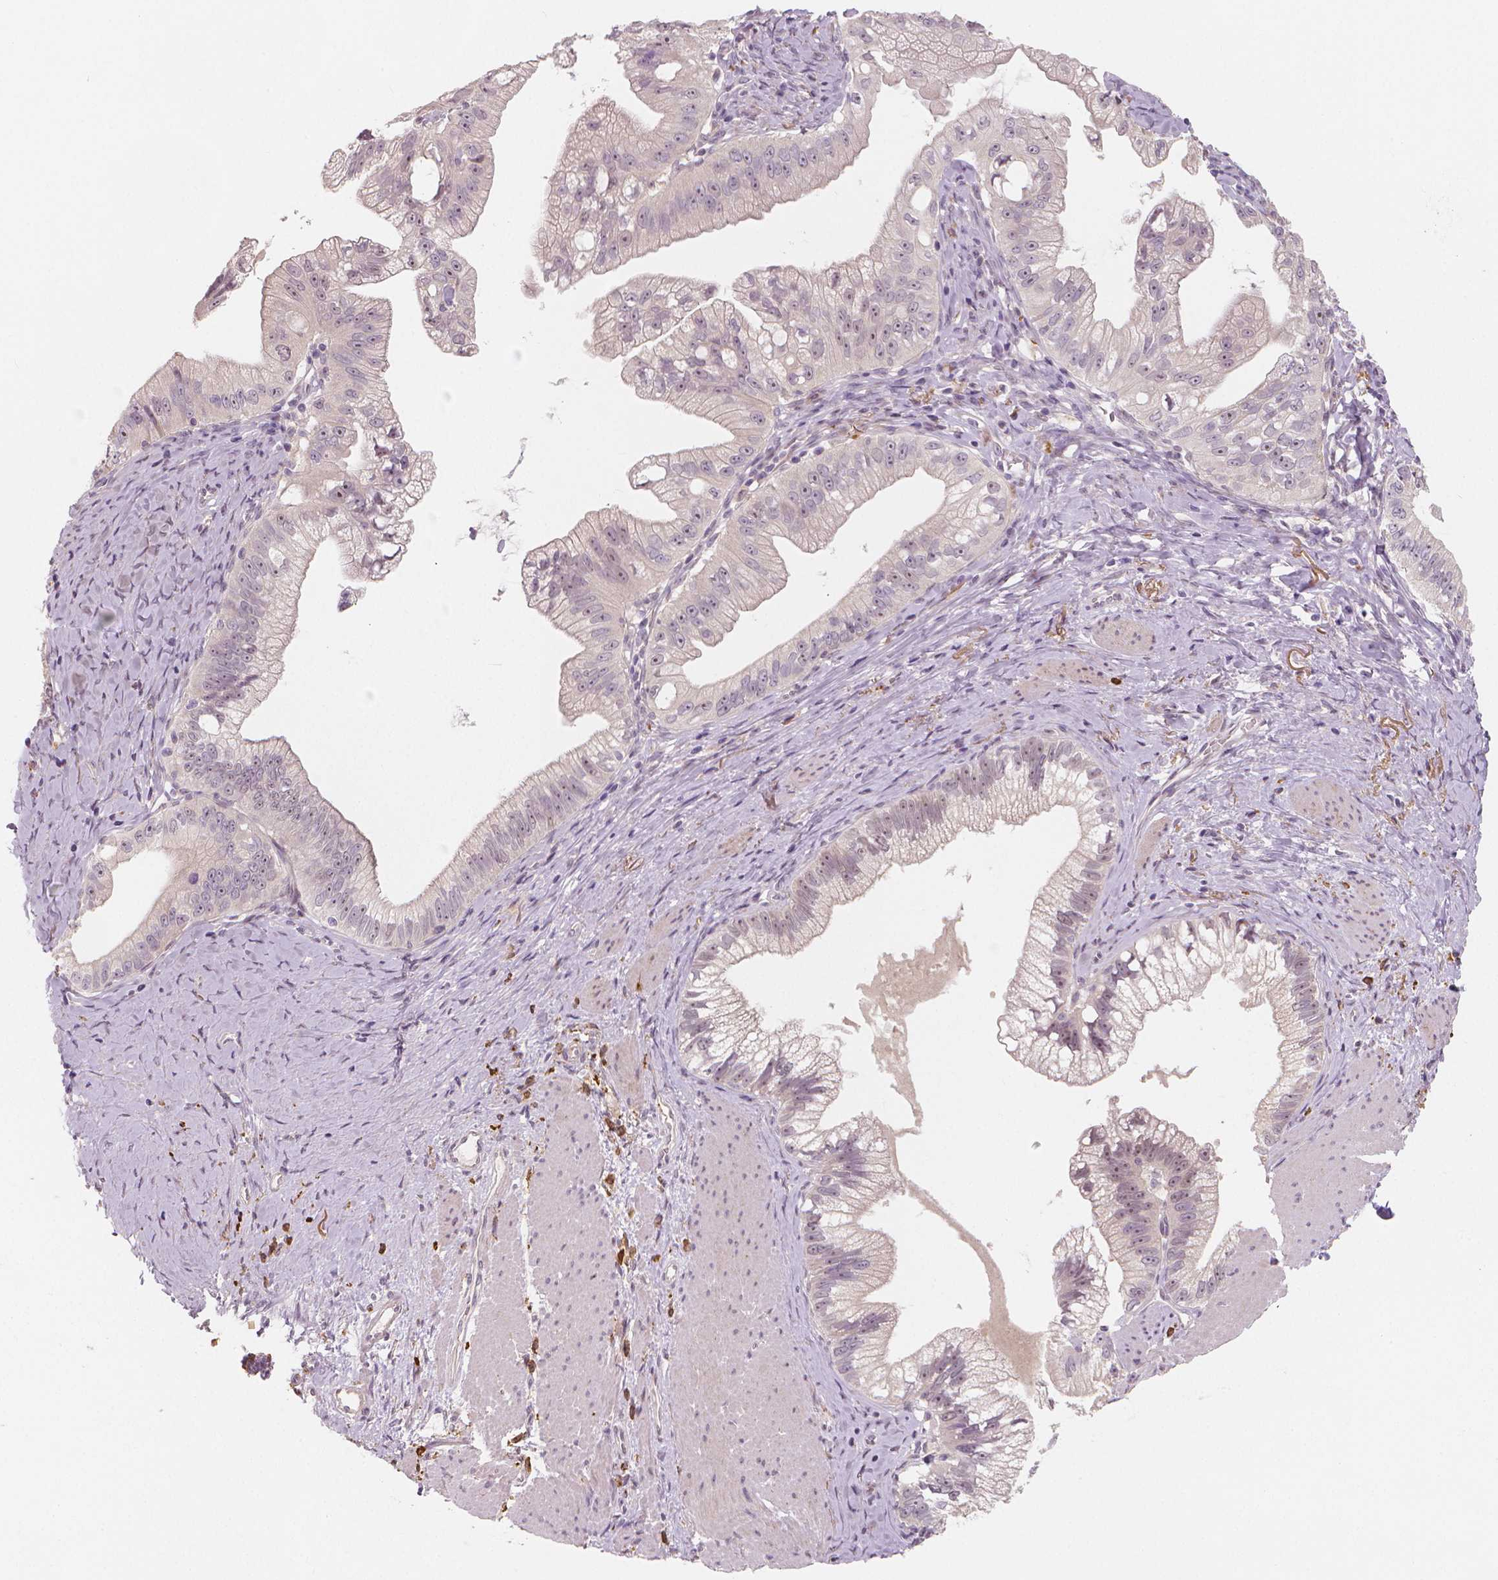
{"staining": {"intensity": "negative", "quantity": "none", "location": "none"}, "tissue": "pancreatic cancer", "cell_type": "Tumor cells", "image_type": "cancer", "snomed": [{"axis": "morphology", "description": "Adenocarcinoma, NOS"}, {"axis": "topography", "description": "Pancreas"}], "caption": "Pancreatic cancer was stained to show a protein in brown. There is no significant positivity in tumor cells.", "gene": "RNASE7", "patient": {"sex": "male", "age": 70}}